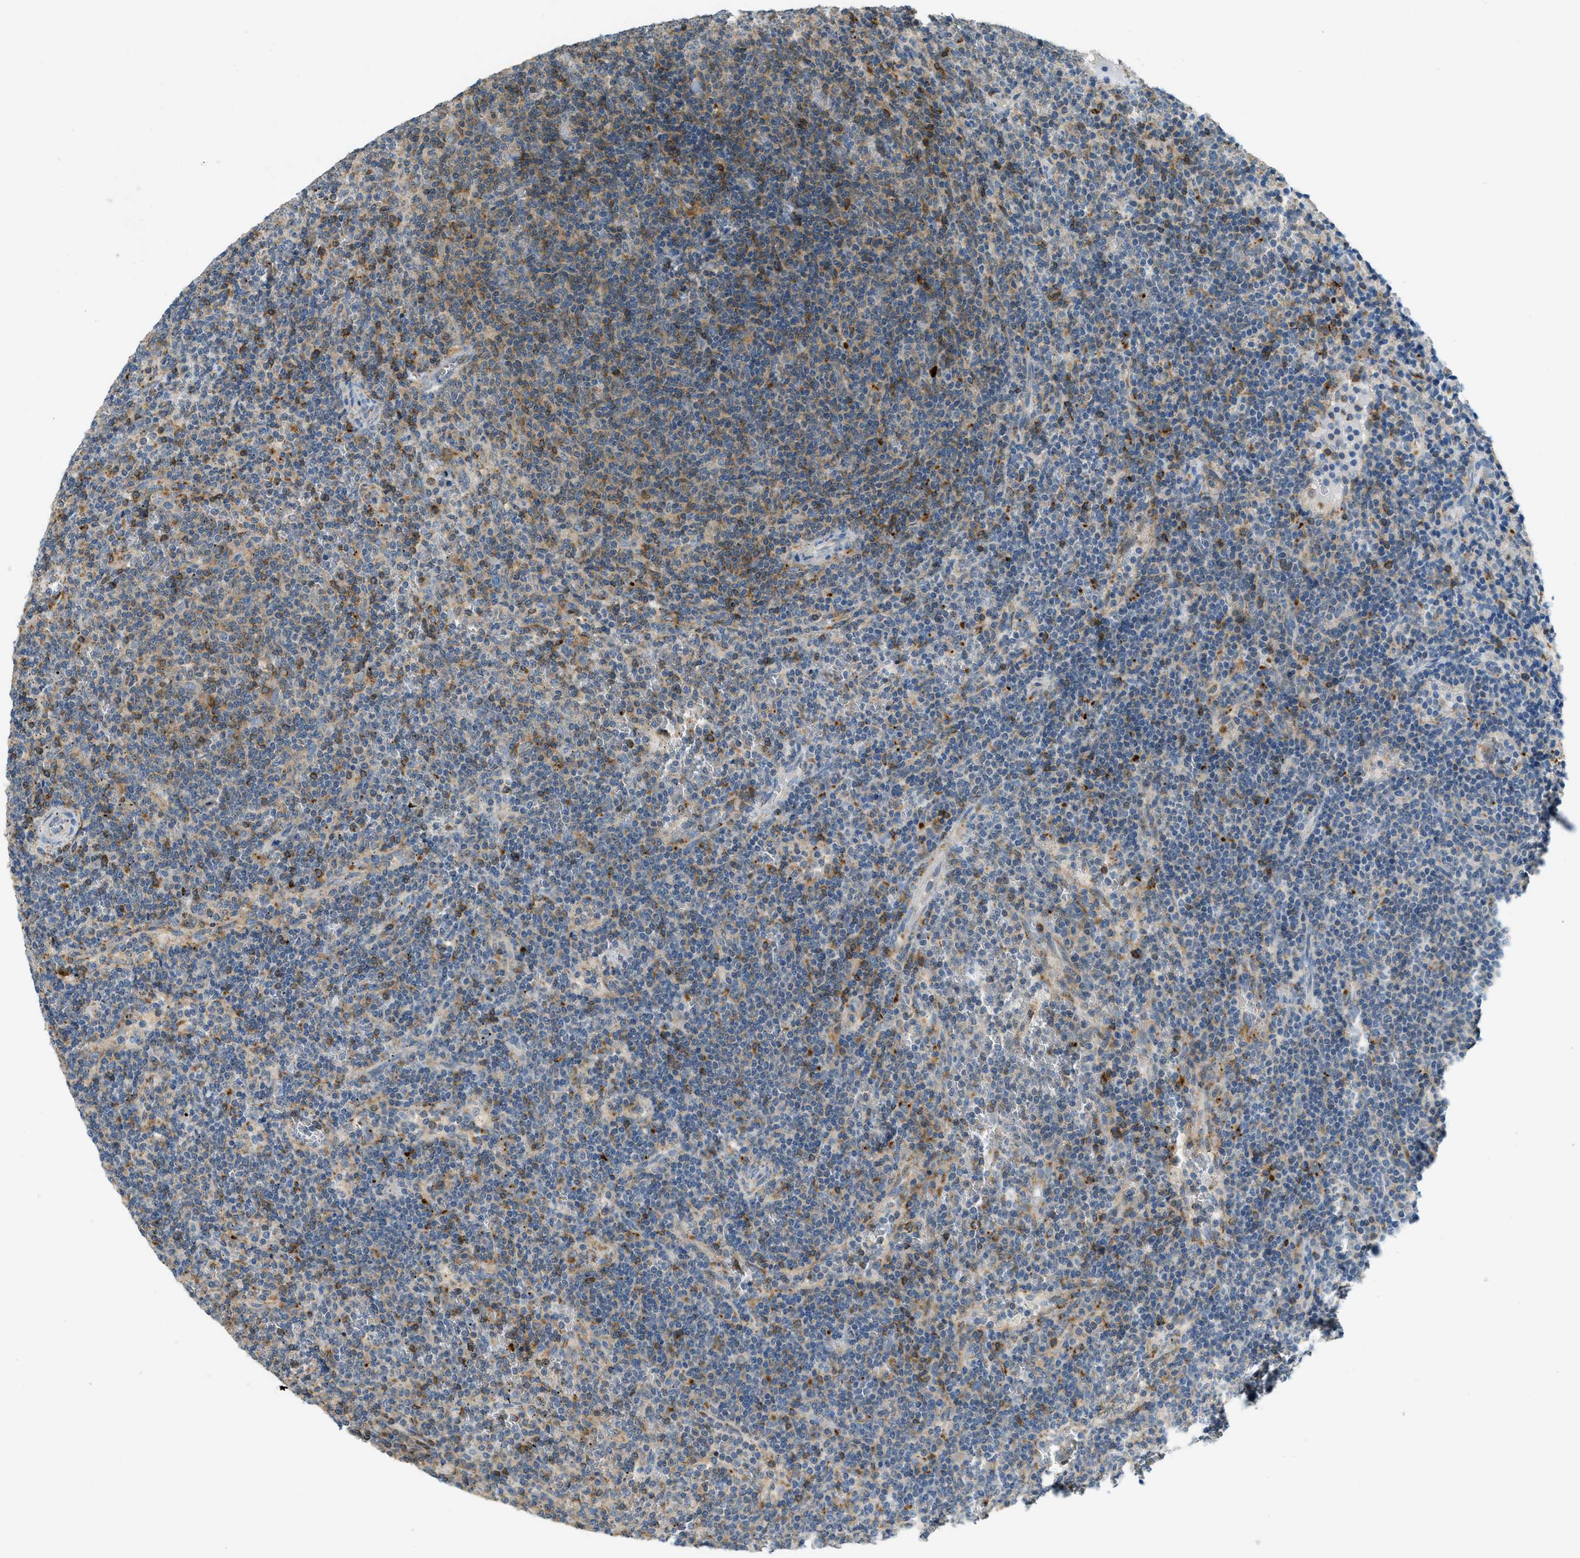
{"staining": {"intensity": "weak", "quantity": "<25%", "location": "cytoplasmic/membranous"}, "tissue": "lymphoma", "cell_type": "Tumor cells", "image_type": "cancer", "snomed": [{"axis": "morphology", "description": "Malignant lymphoma, non-Hodgkin's type, Low grade"}, {"axis": "topography", "description": "Spleen"}], "caption": "This photomicrograph is of malignant lymphoma, non-Hodgkin's type (low-grade) stained with immunohistochemistry (IHC) to label a protein in brown with the nuclei are counter-stained blue. There is no expression in tumor cells.", "gene": "PLBD2", "patient": {"sex": "female", "age": 50}}